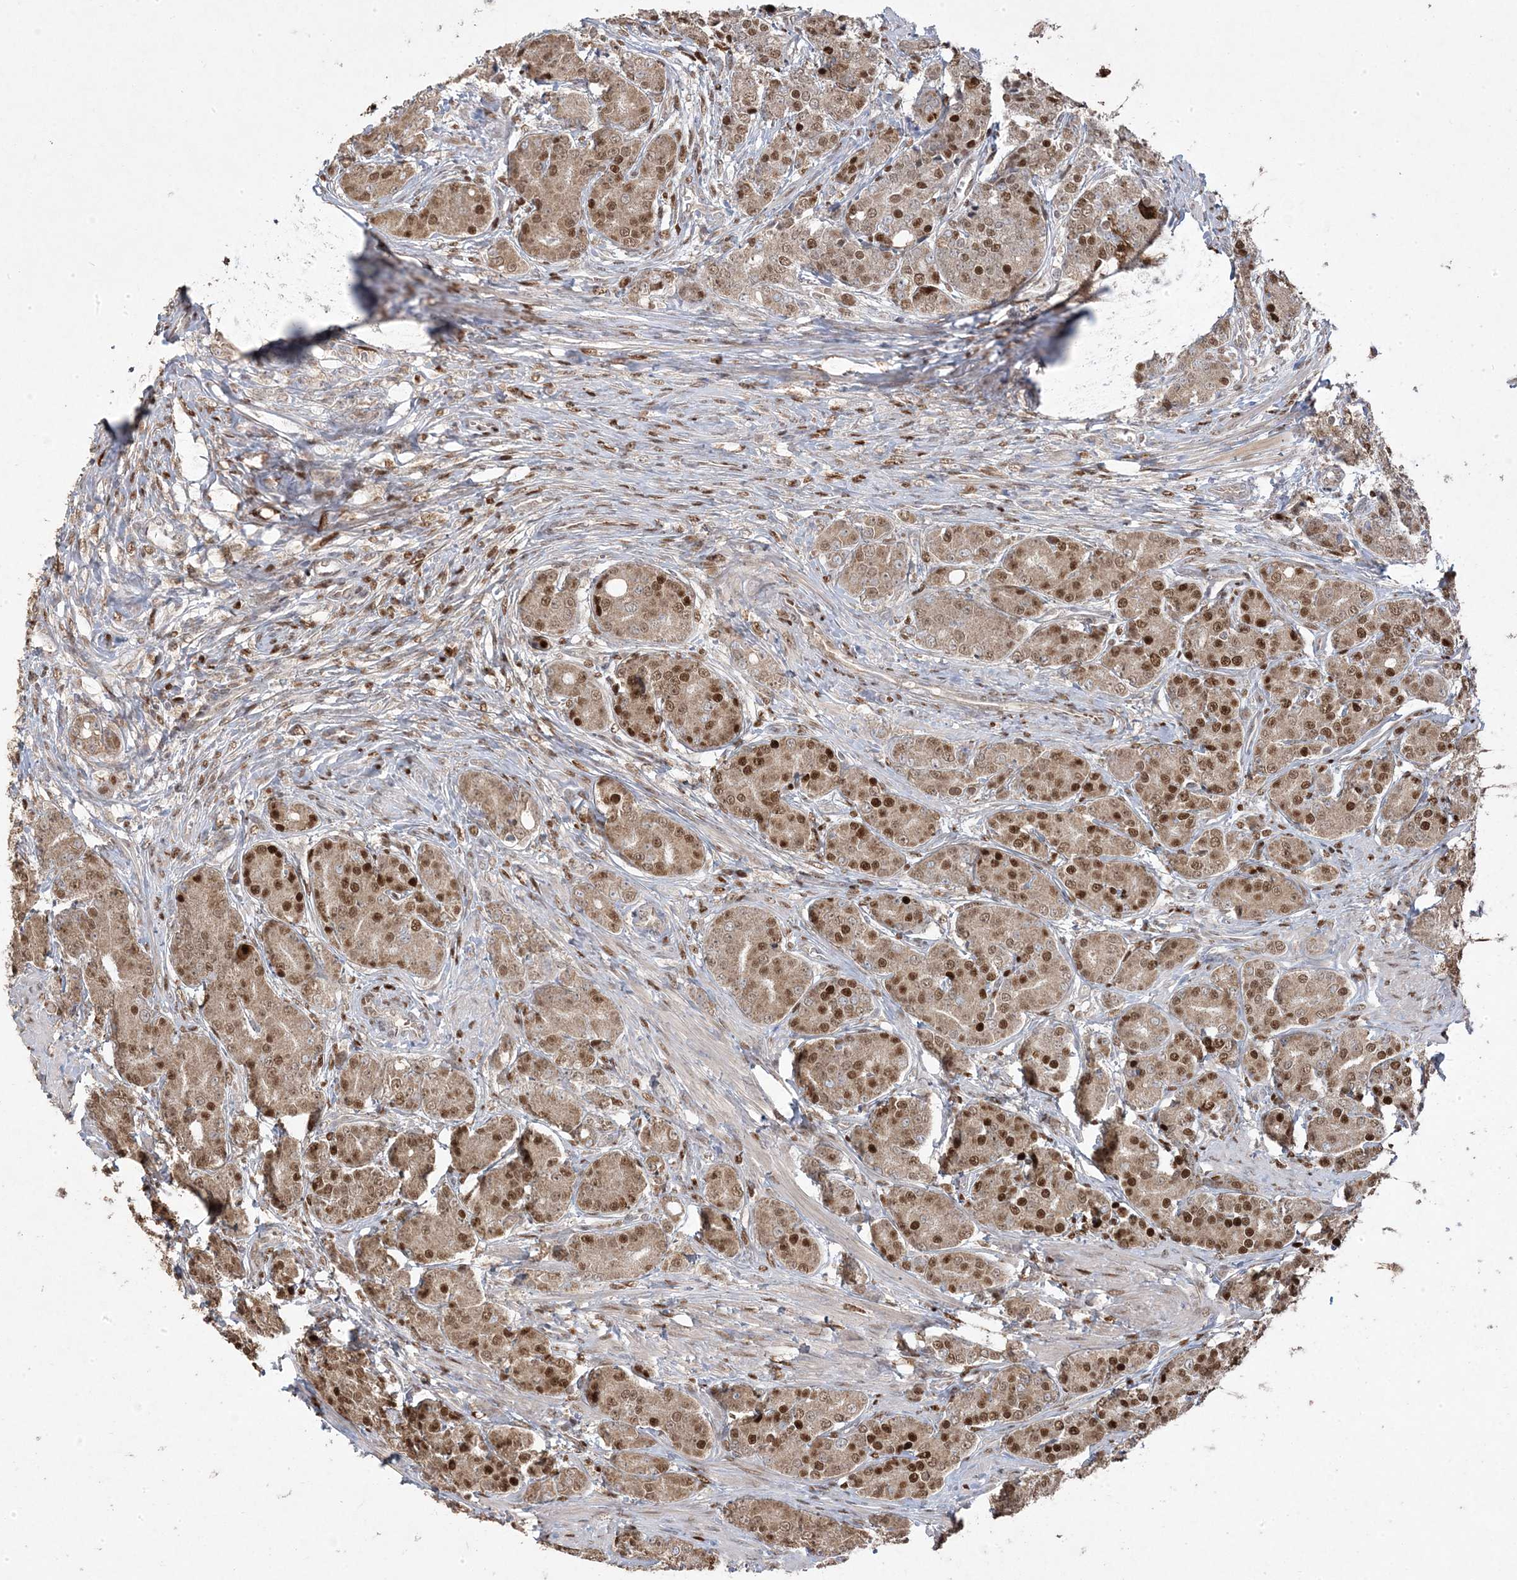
{"staining": {"intensity": "moderate", "quantity": ">75%", "location": "cytoplasmic/membranous,nuclear"}, "tissue": "prostate cancer", "cell_type": "Tumor cells", "image_type": "cancer", "snomed": [{"axis": "morphology", "description": "Adenocarcinoma, High grade"}, {"axis": "topography", "description": "Prostate"}], "caption": "Tumor cells reveal moderate cytoplasmic/membranous and nuclear staining in approximately >75% of cells in prostate high-grade adenocarcinoma.", "gene": "PPOX", "patient": {"sex": "male", "age": 62}}